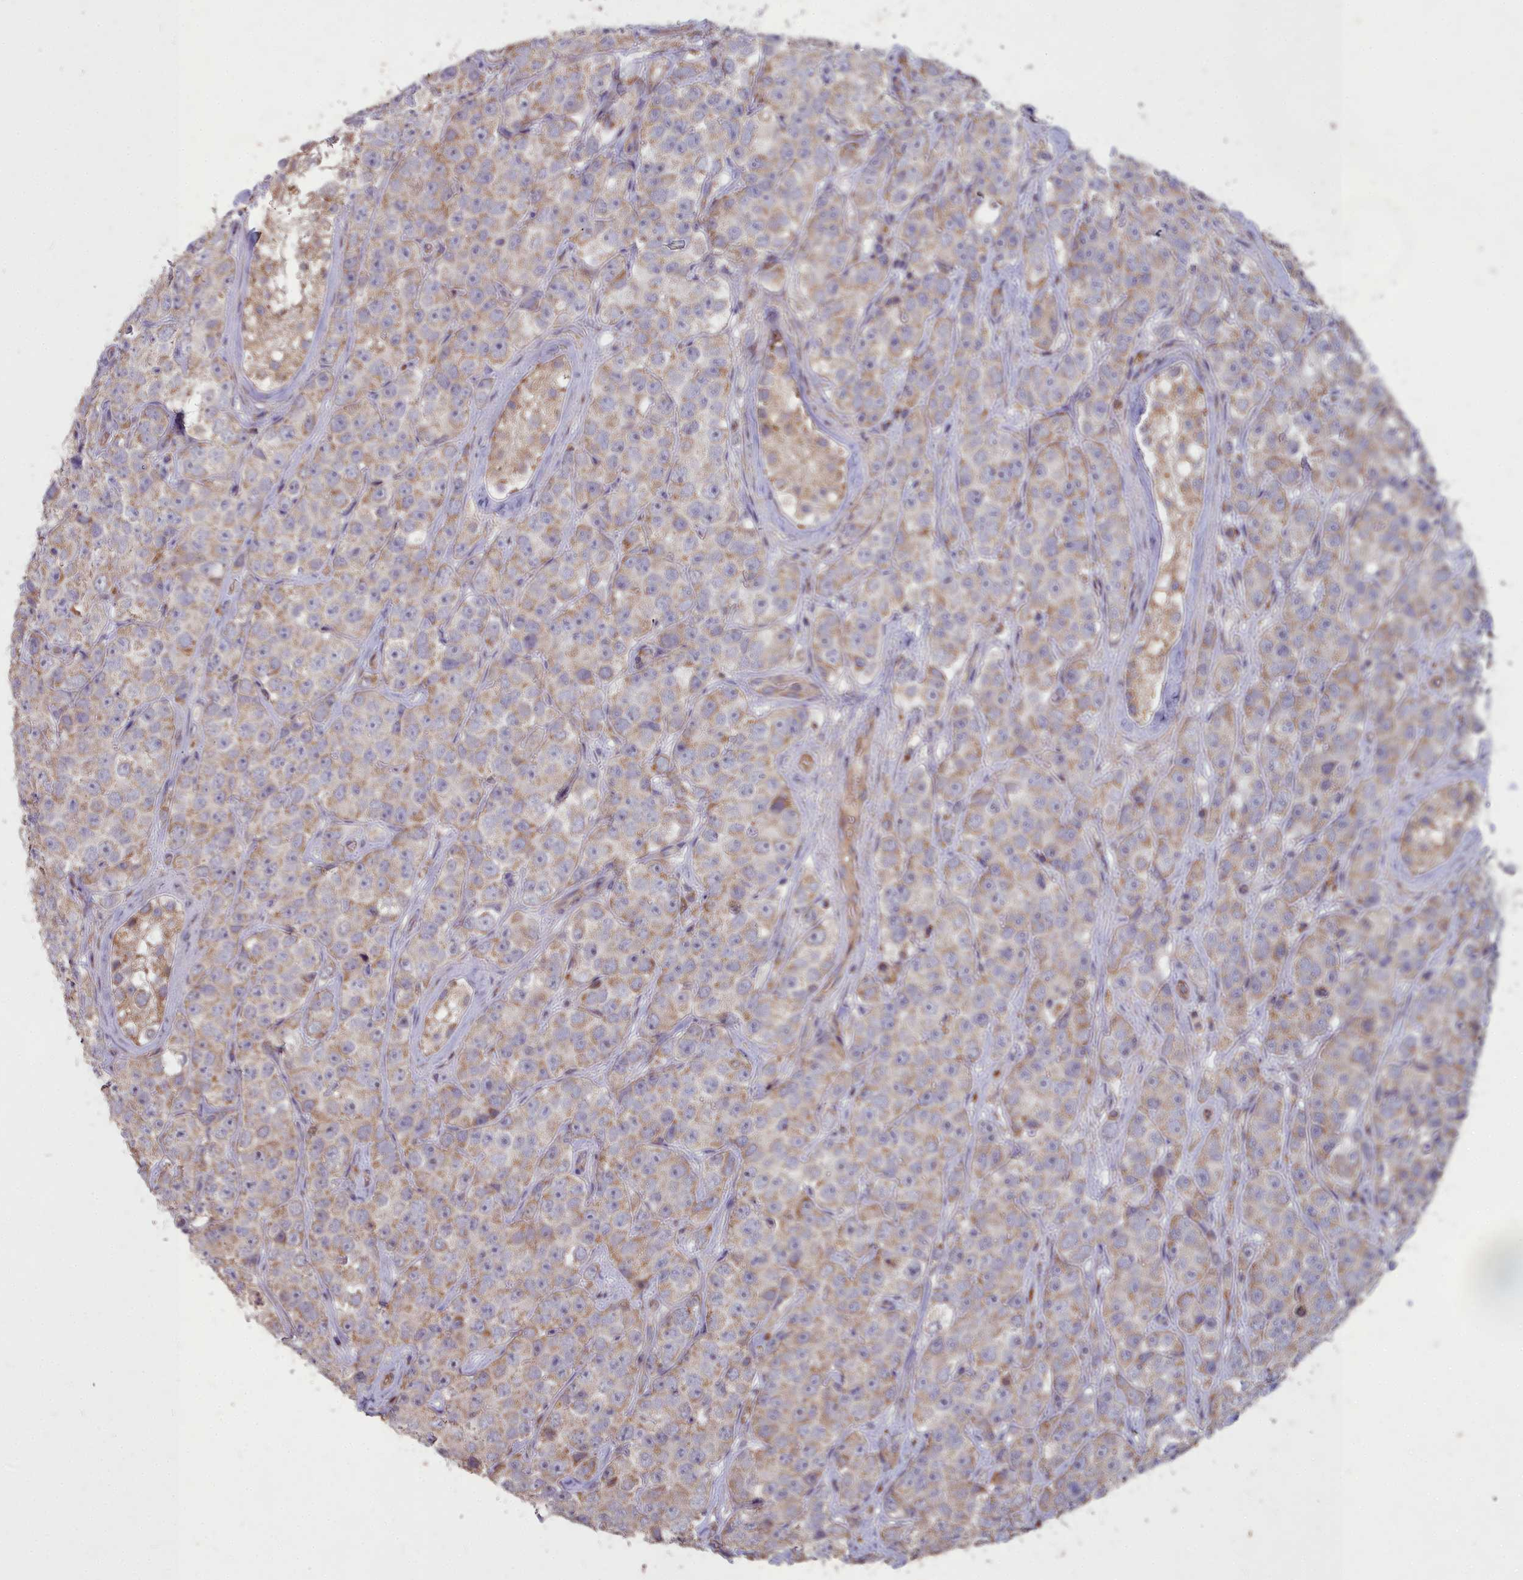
{"staining": {"intensity": "weak", "quantity": ">75%", "location": "cytoplasmic/membranous"}, "tissue": "testis cancer", "cell_type": "Tumor cells", "image_type": "cancer", "snomed": [{"axis": "morphology", "description": "Seminoma, NOS"}, {"axis": "topography", "description": "Testis"}], "caption": "Immunohistochemistry (DAB) staining of testis cancer (seminoma) shows weak cytoplasmic/membranous protein expression in approximately >75% of tumor cells. The protein of interest is shown in brown color, while the nuclei are stained blue.", "gene": "COX11", "patient": {"sex": "male", "age": 28}}